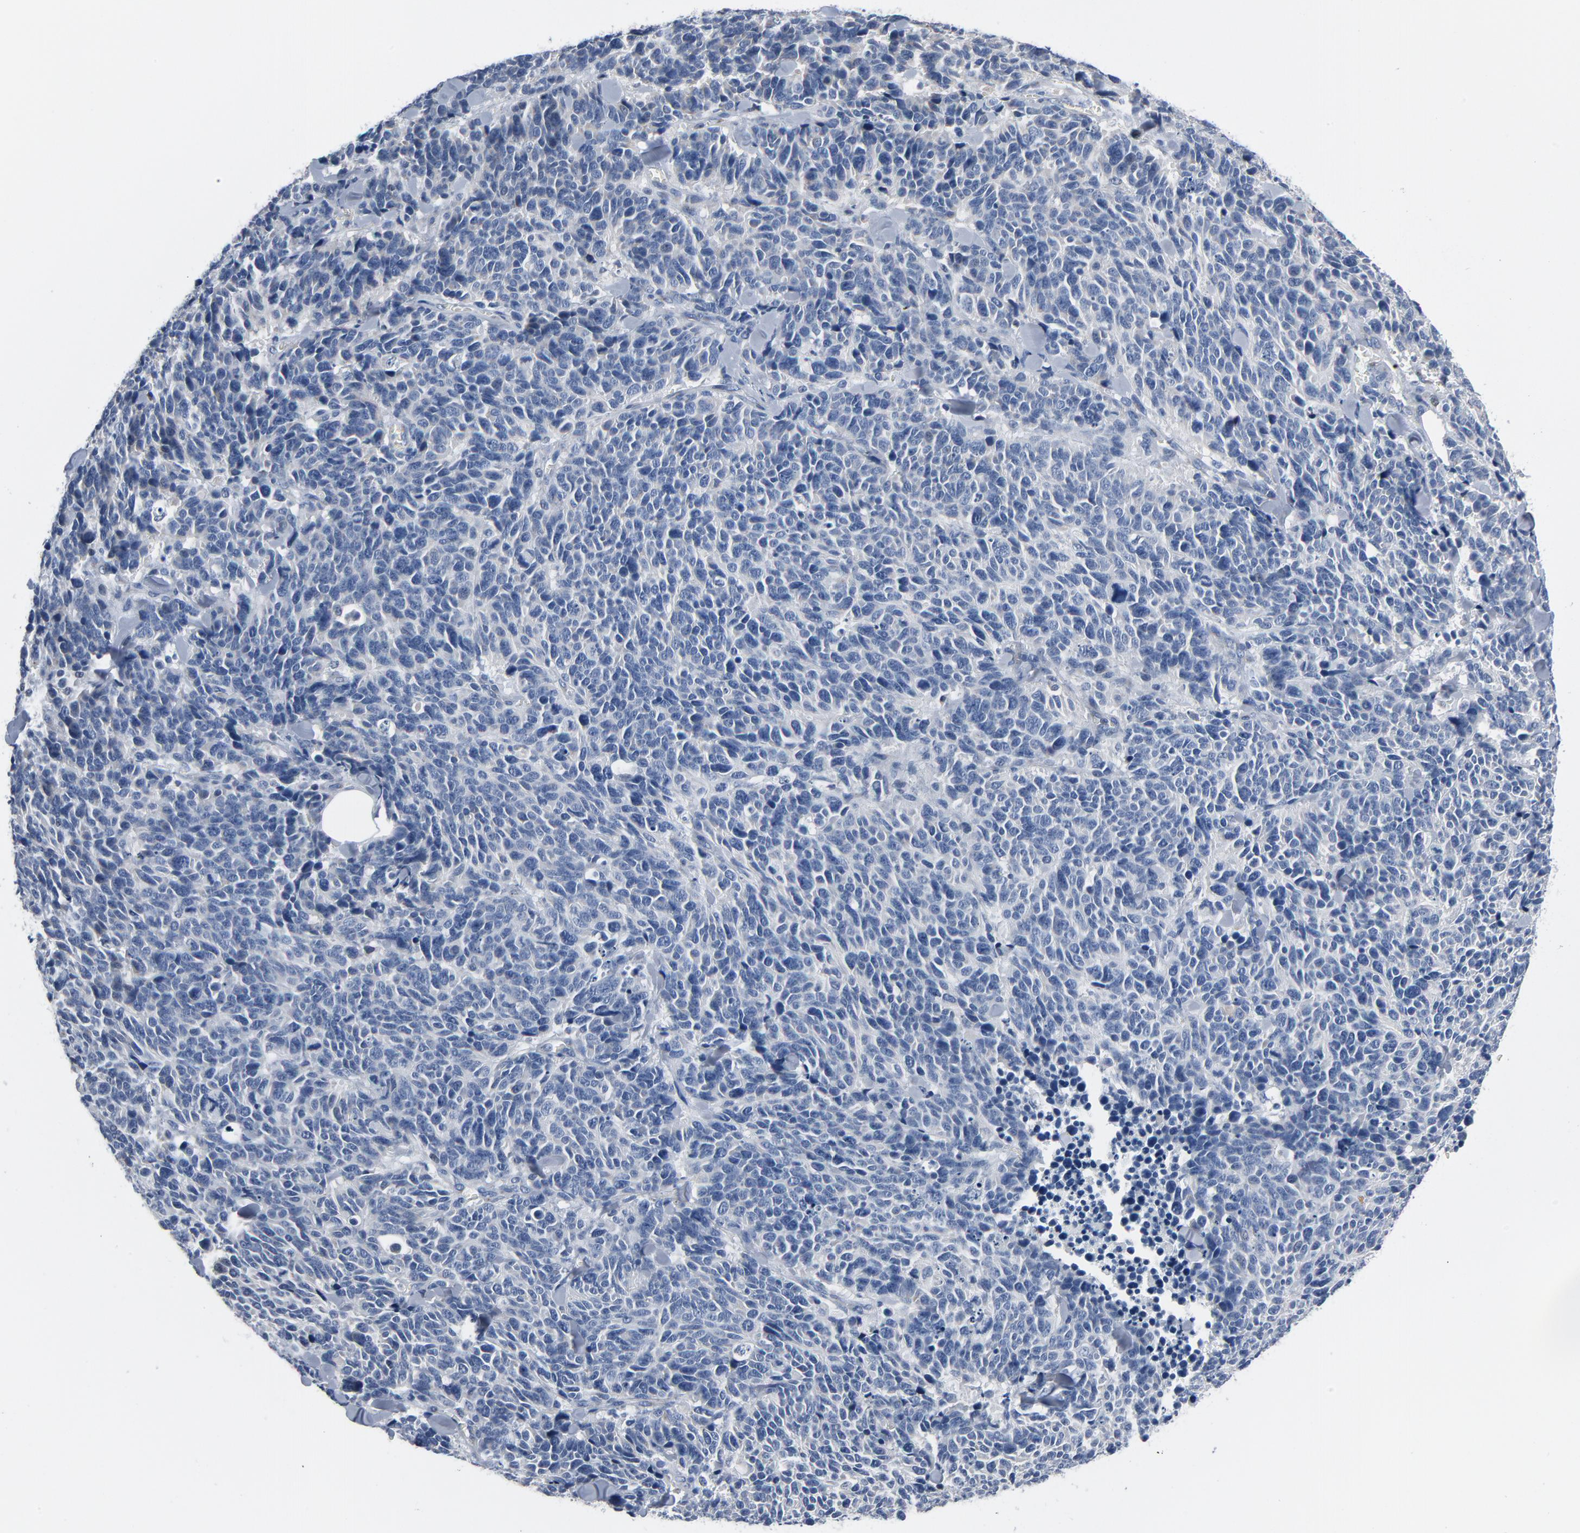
{"staining": {"intensity": "negative", "quantity": "none", "location": "none"}, "tissue": "lung cancer", "cell_type": "Tumor cells", "image_type": "cancer", "snomed": [{"axis": "morphology", "description": "Neoplasm, malignant, NOS"}, {"axis": "topography", "description": "Lung"}], "caption": "Tumor cells are negative for protein expression in human lung neoplasm (malignant).", "gene": "YIPF6", "patient": {"sex": "female", "age": 58}}